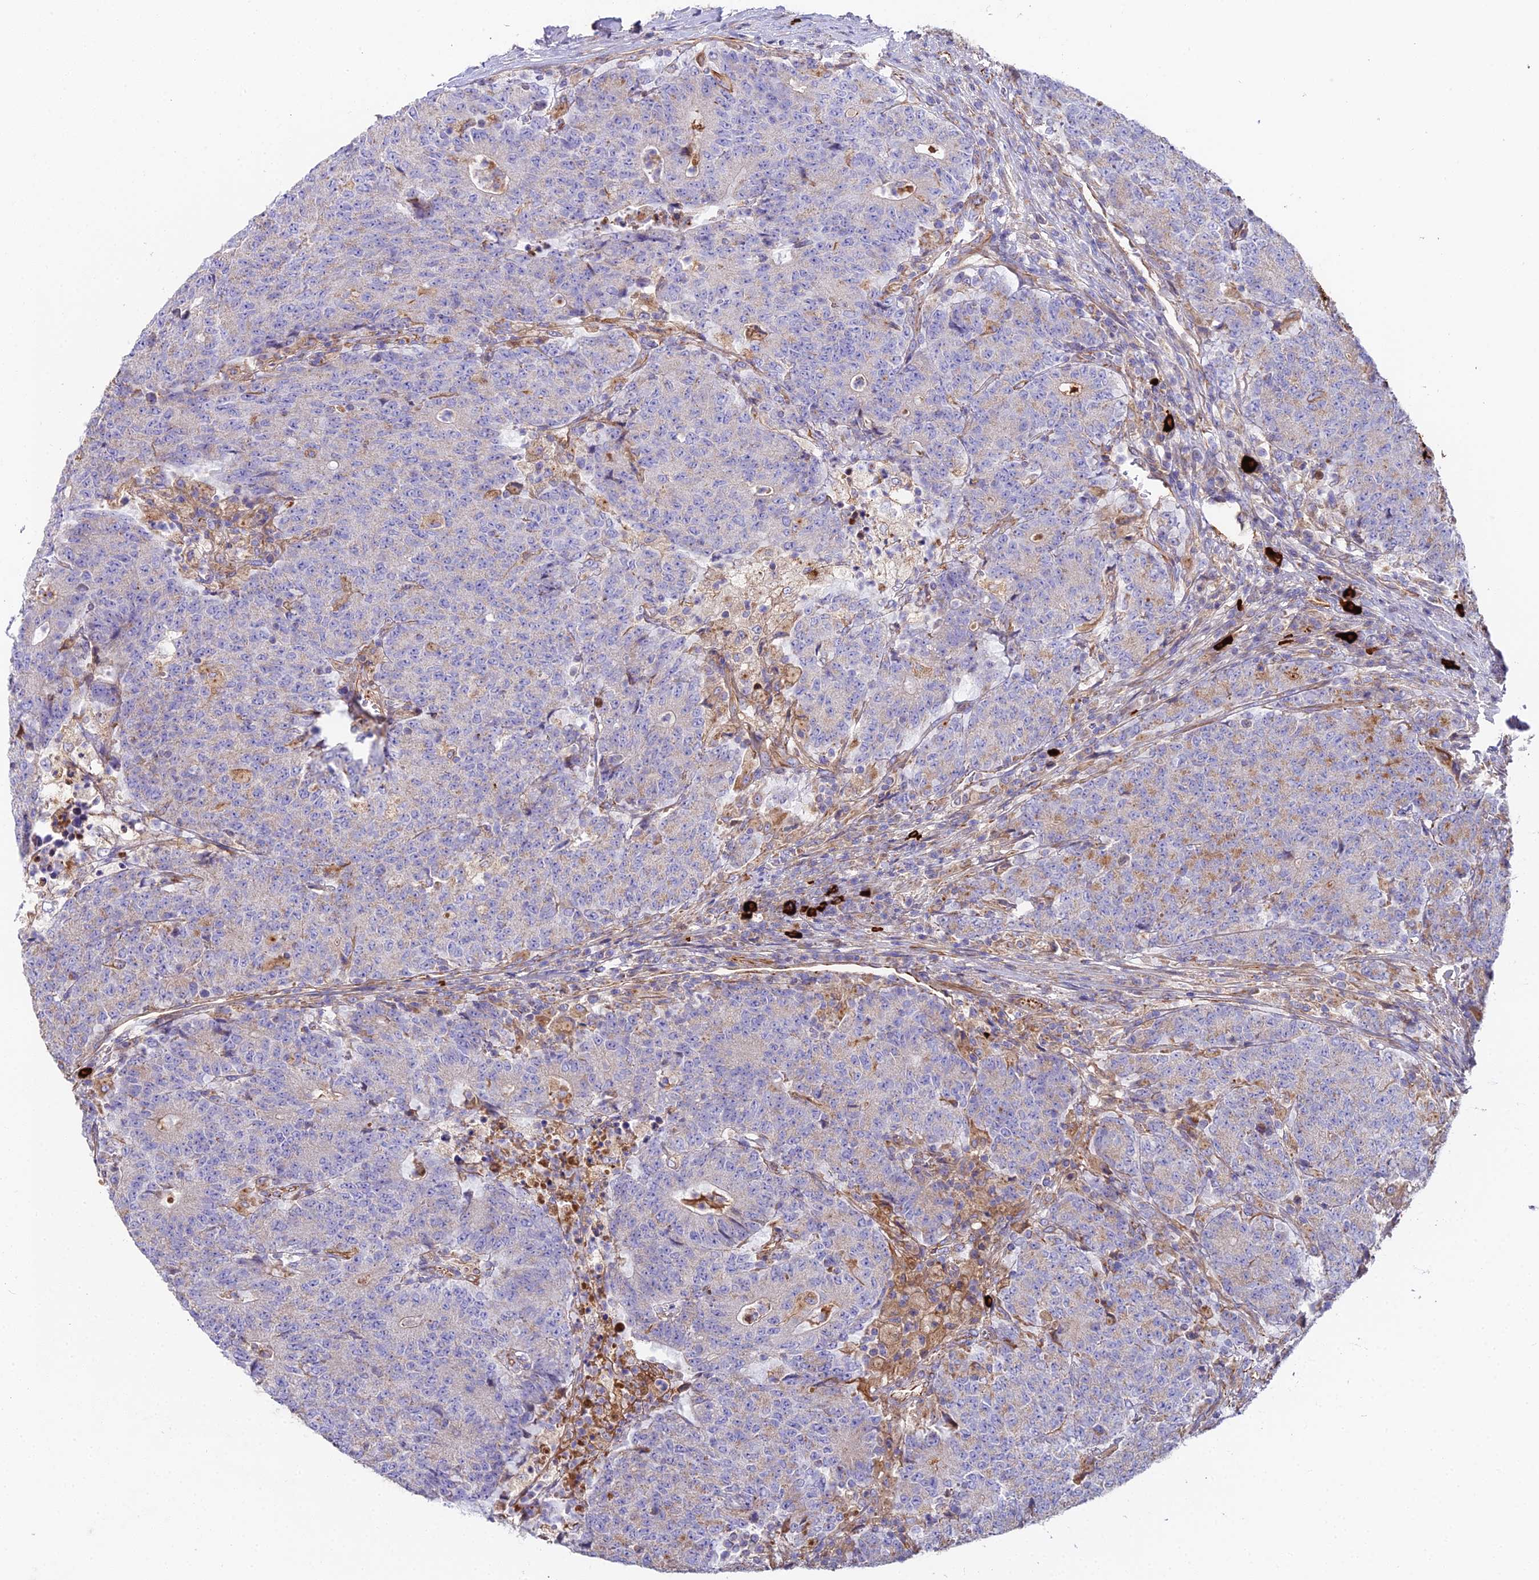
{"staining": {"intensity": "strong", "quantity": "<25%", "location": "cytoplasmic/membranous"}, "tissue": "colorectal cancer", "cell_type": "Tumor cells", "image_type": "cancer", "snomed": [{"axis": "morphology", "description": "Adenocarcinoma, NOS"}, {"axis": "topography", "description": "Colon"}], "caption": "Immunohistochemical staining of colorectal cancer (adenocarcinoma) displays medium levels of strong cytoplasmic/membranous expression in approximately <25% of tumor cells.", "gene": "BEX4", "patient": {"sex": "female", "age": 75}}